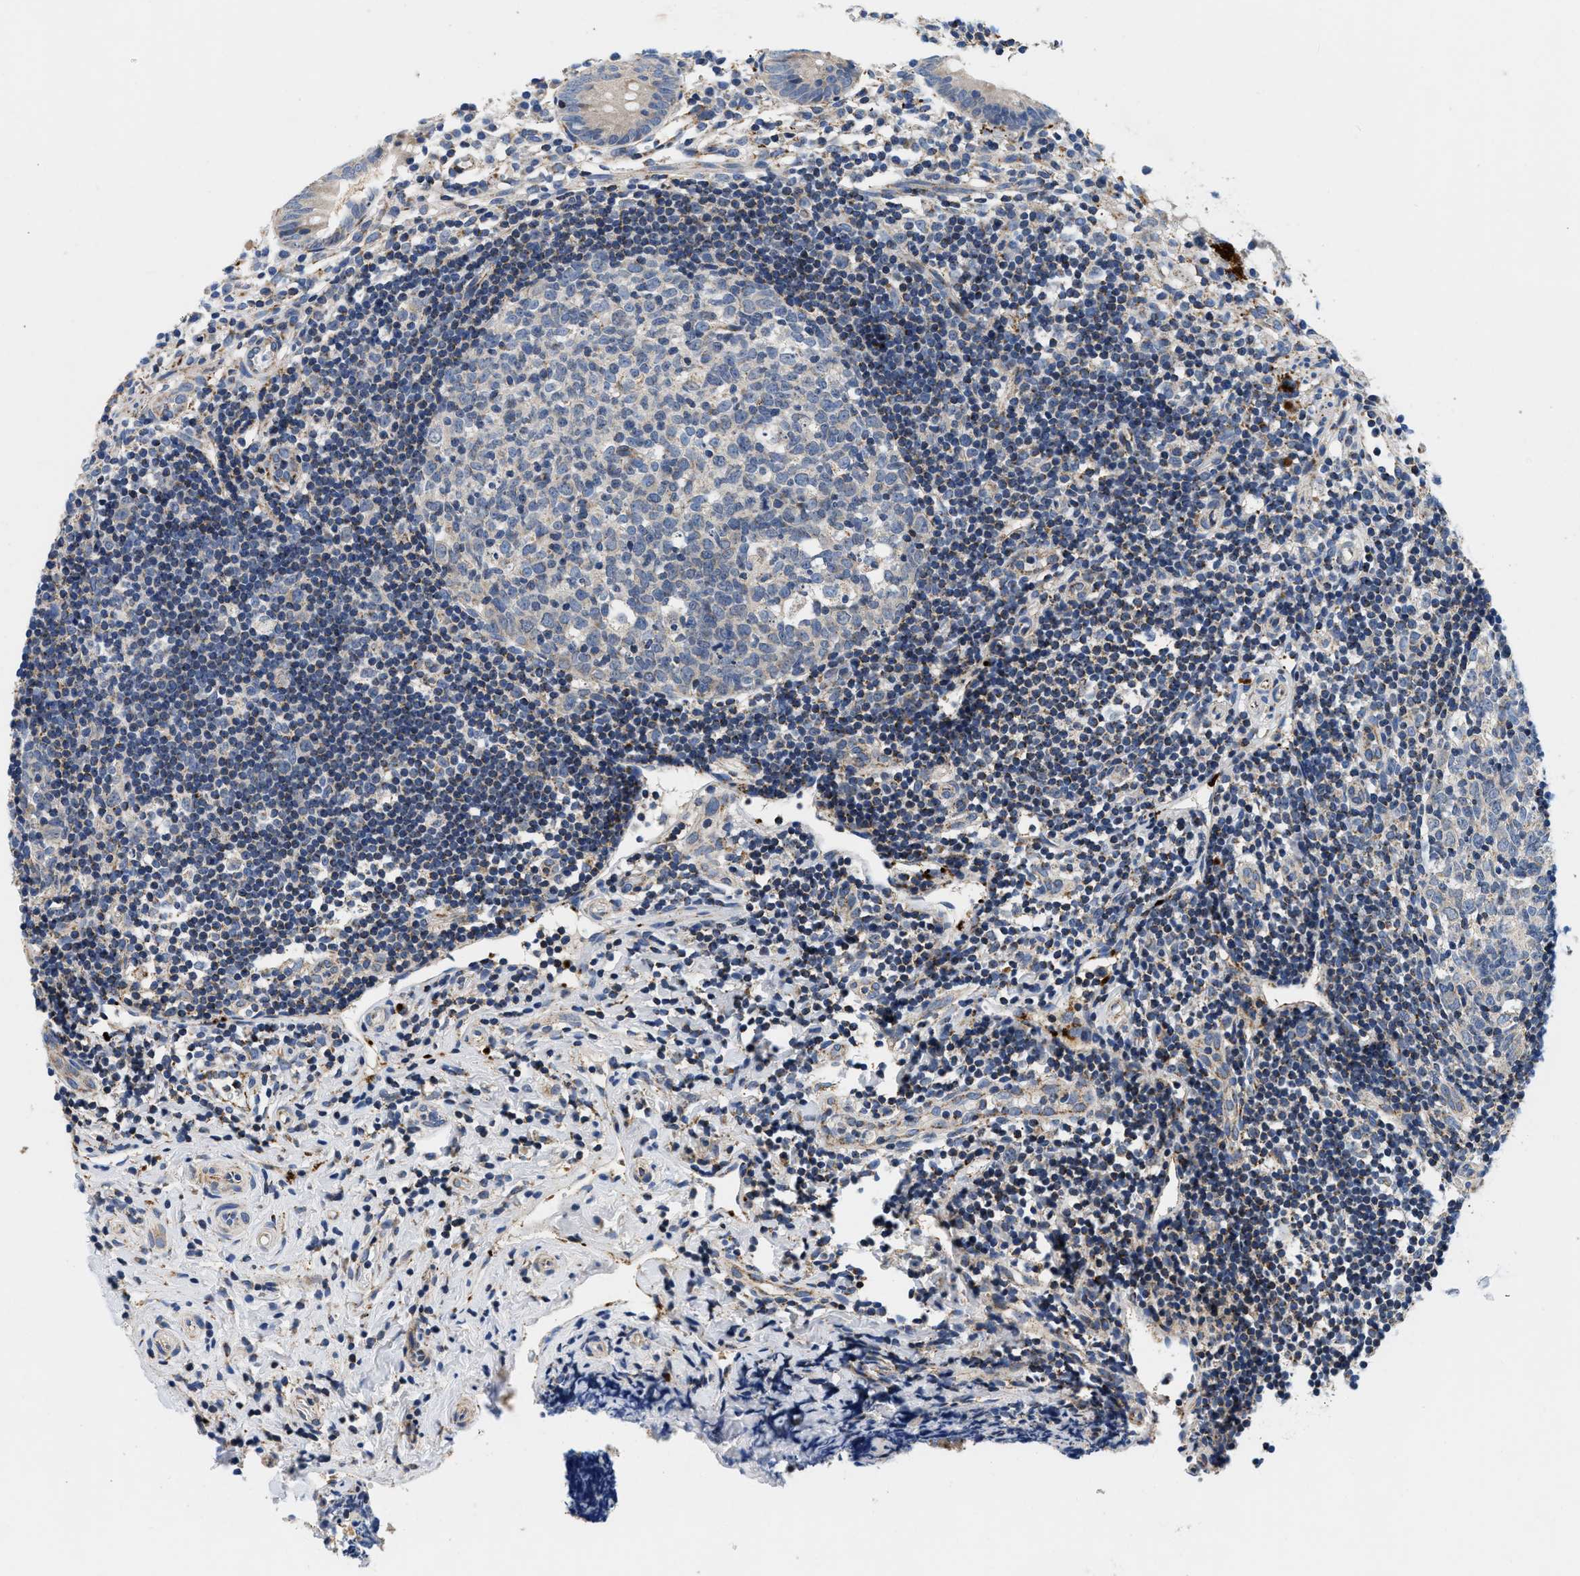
{"staining": {"intensity": "negative", "quantity": "none", "location": "none"}, "tissue": "appendix", "cell_type": "Glandular cells", "image_type": "normal", "snomed": [{"axis": "morphology", "description": "Normal tissue, NOS"}, {"axis": "topography", "description": "Appendix"}], "caption": "High magnification brightfield microscopy of normal appendix stained with DAB (3,3'-diaminobenzidine) (brown) and counterstained with hematoxylin (blue): glandular cells show no significant staining.", "gene": "PDP1", "patient": {"sex": "female", "age": 20}}